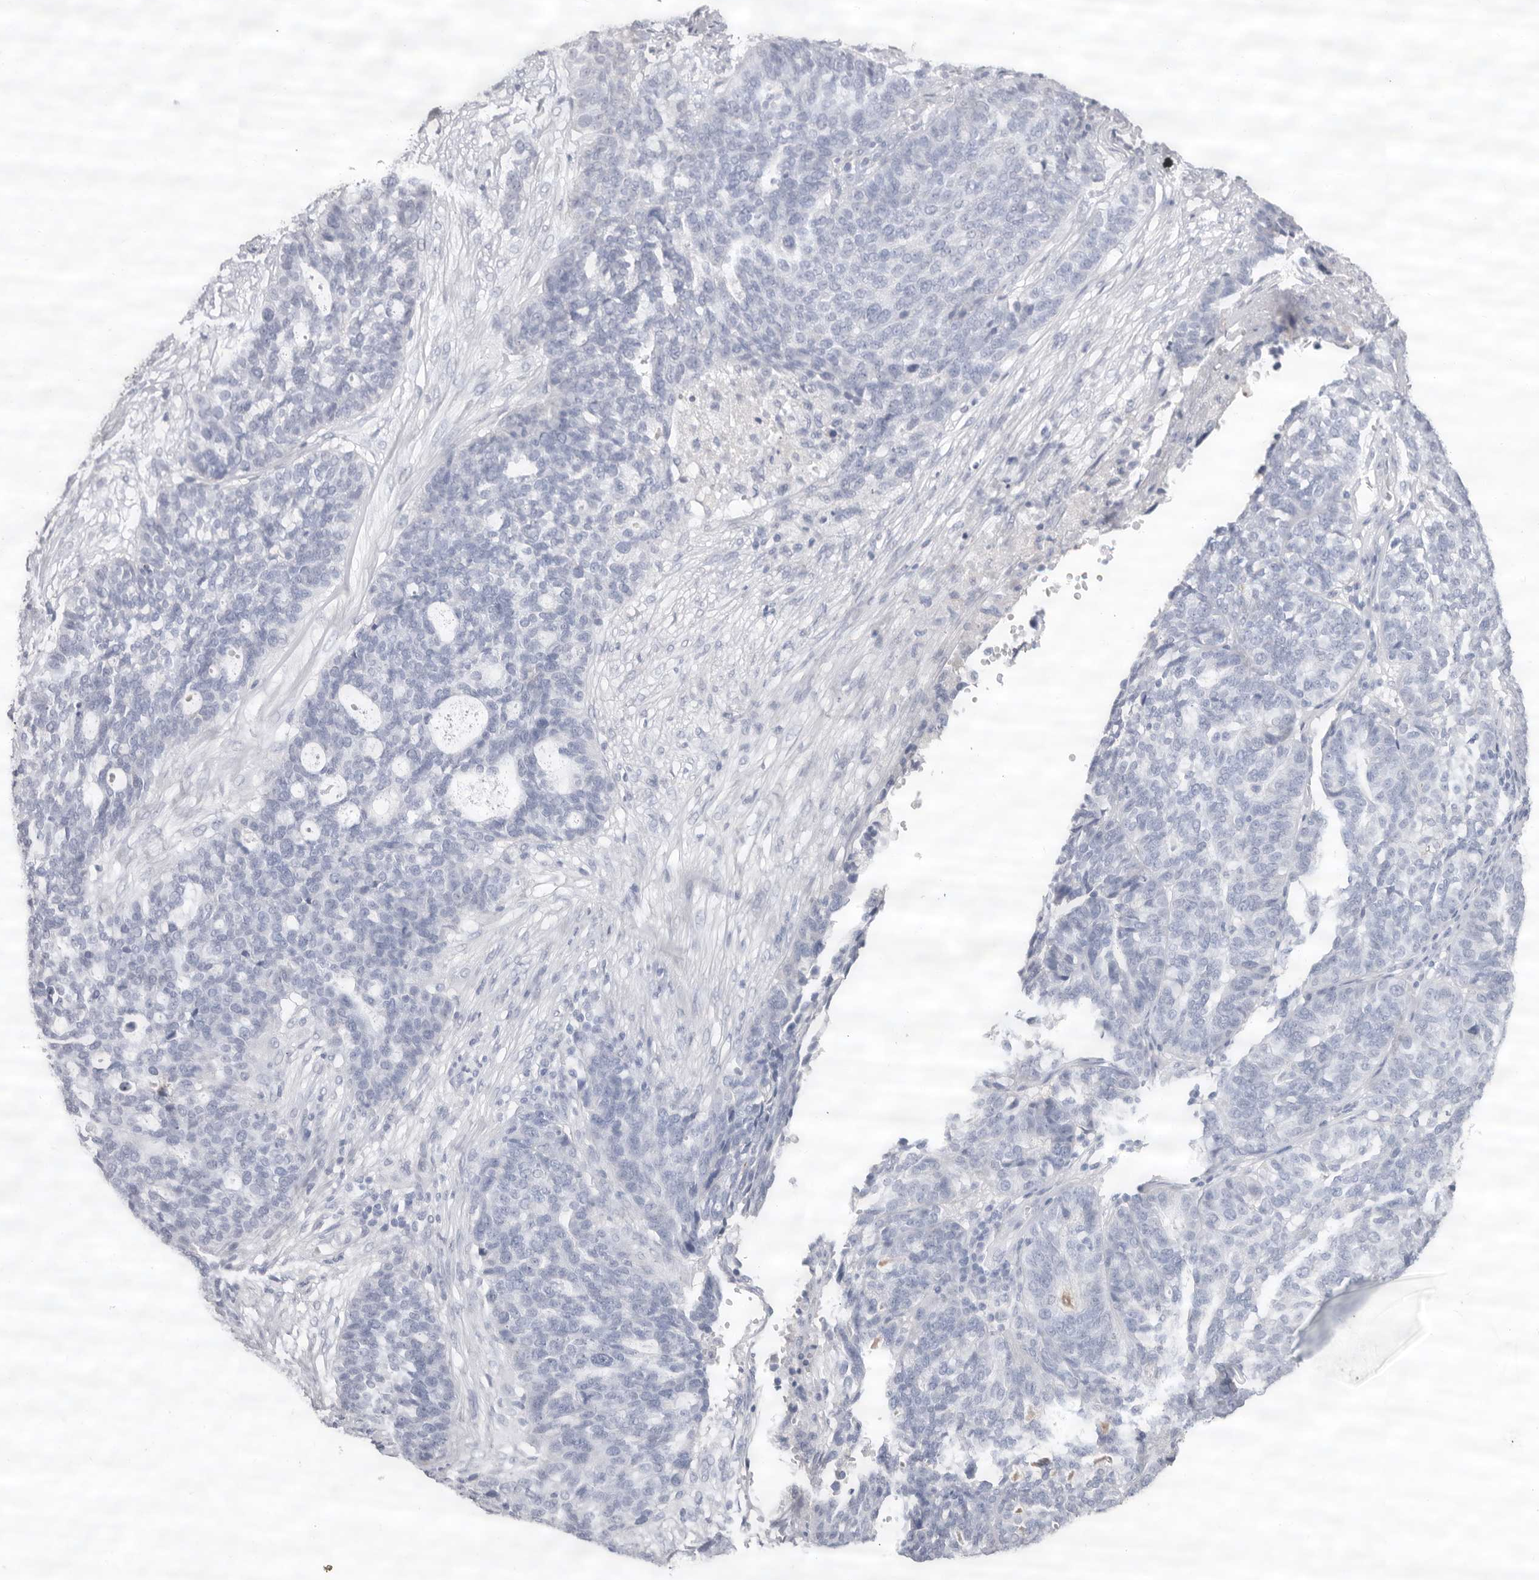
{"staining": {"intensity": "negative", "quantity": "none", "location": "none"}, "tissue": "ovarian cancer", "cell_type": "Tumor cells", "image_type": "cancer", "snomed": [{"axis": "morphology", "description": "Cystadenocarcinoma, serous, NOS"}, {"axis": "topography", "description": "Ovary"}], "caption": "This is an immunohistochemistry (IHC) micrograph of human ovarian cancer. There is no positivity in tumor cells.", "gene": "LPO", "patient": {"sex": "female", "age": 59}}